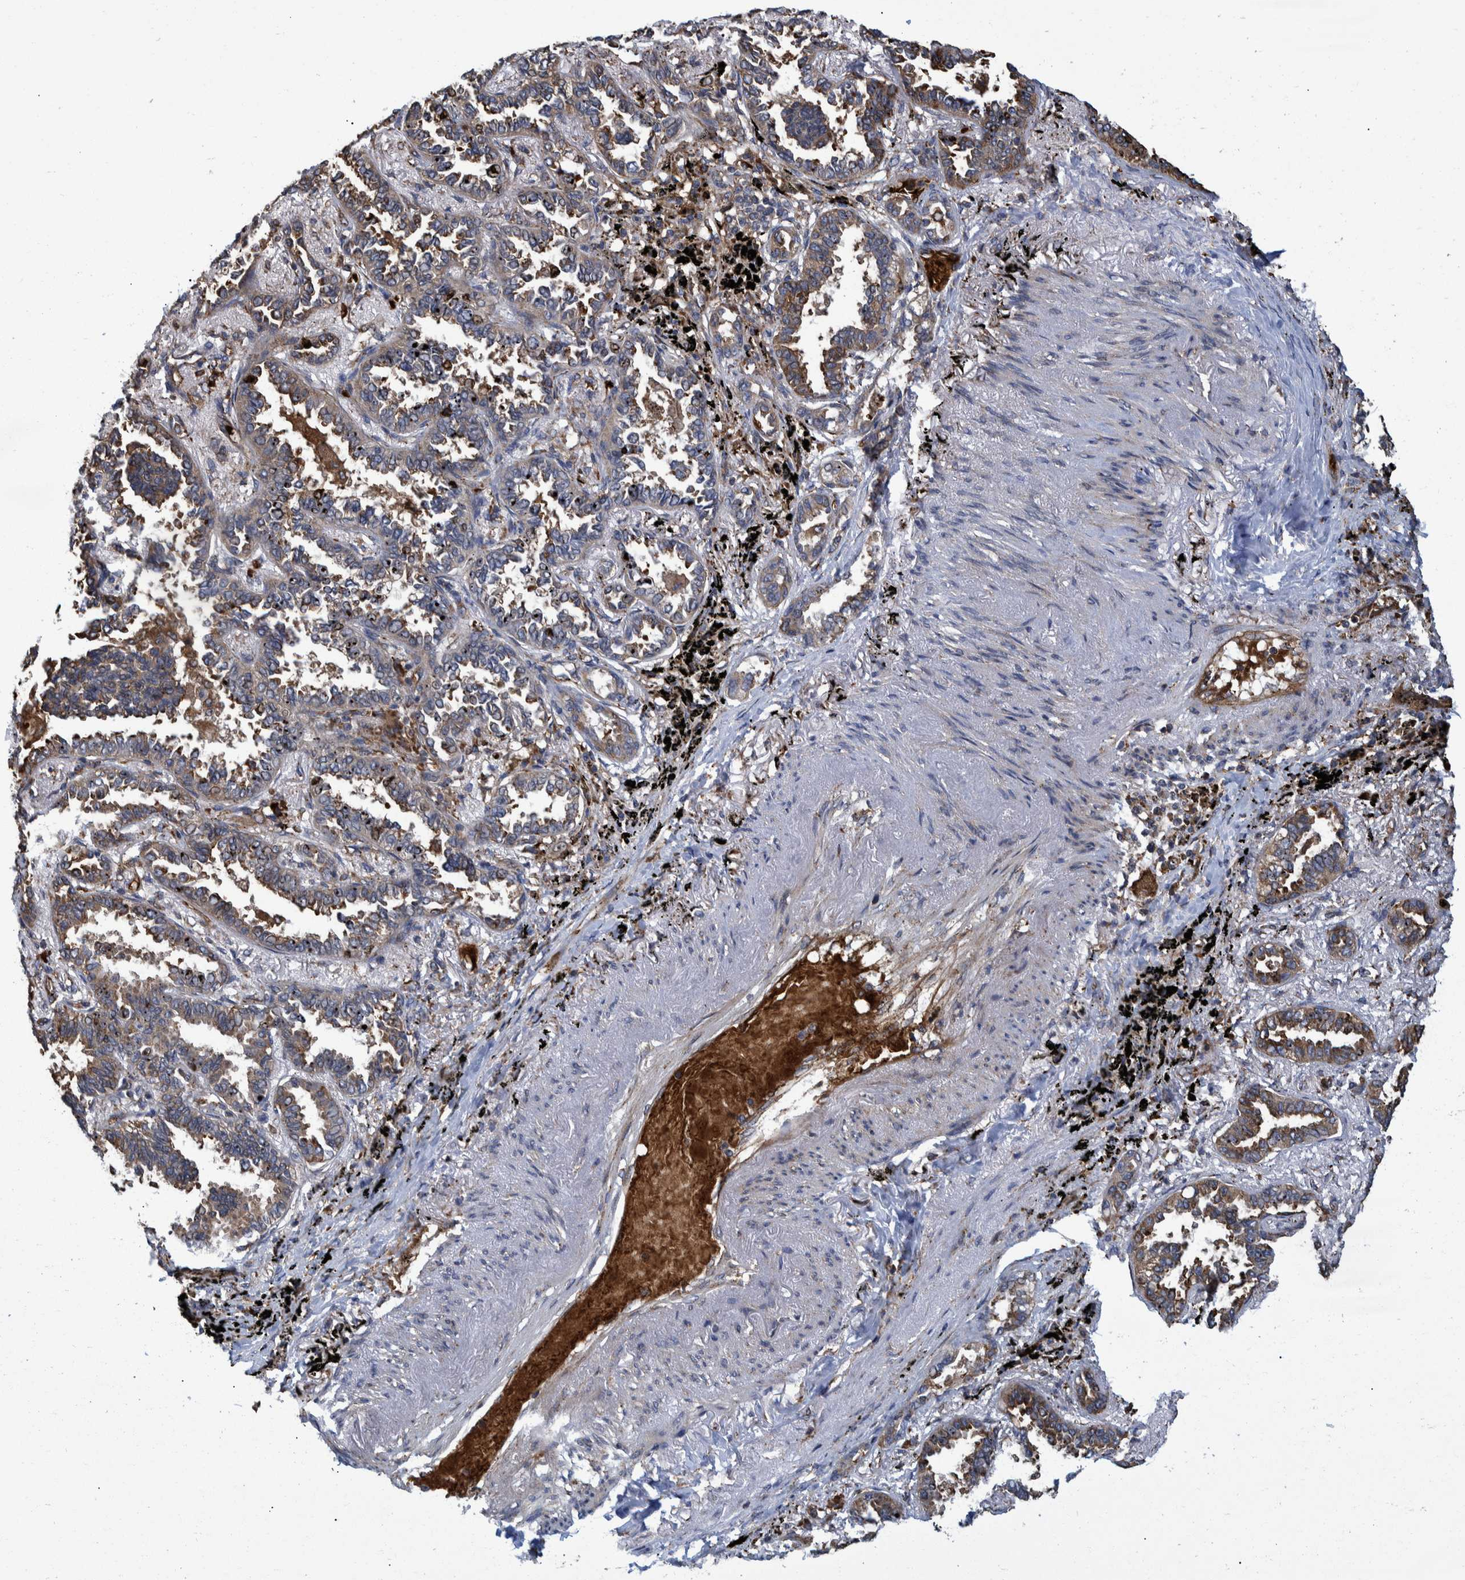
{"staining": {"intensity": "weak", "quantity": "25%-75%", "location": "cytoplasmic/membranous"}, "tissue": "lung cancer", "cell_type": "Tumor cells", "image_type": "cancer", "snomed": [{"axis": "morphology", "description": "Adenocarcinoma, NOS"}, {"axis": "topography", "description": "Lung"}], "caption": "Weak cytoplasmic/membranous staining is present in about 25%-75% of tumor cells in lung cancer.", "gene": "SPAG5", "patient": {"sex": "male", "age": 59}}